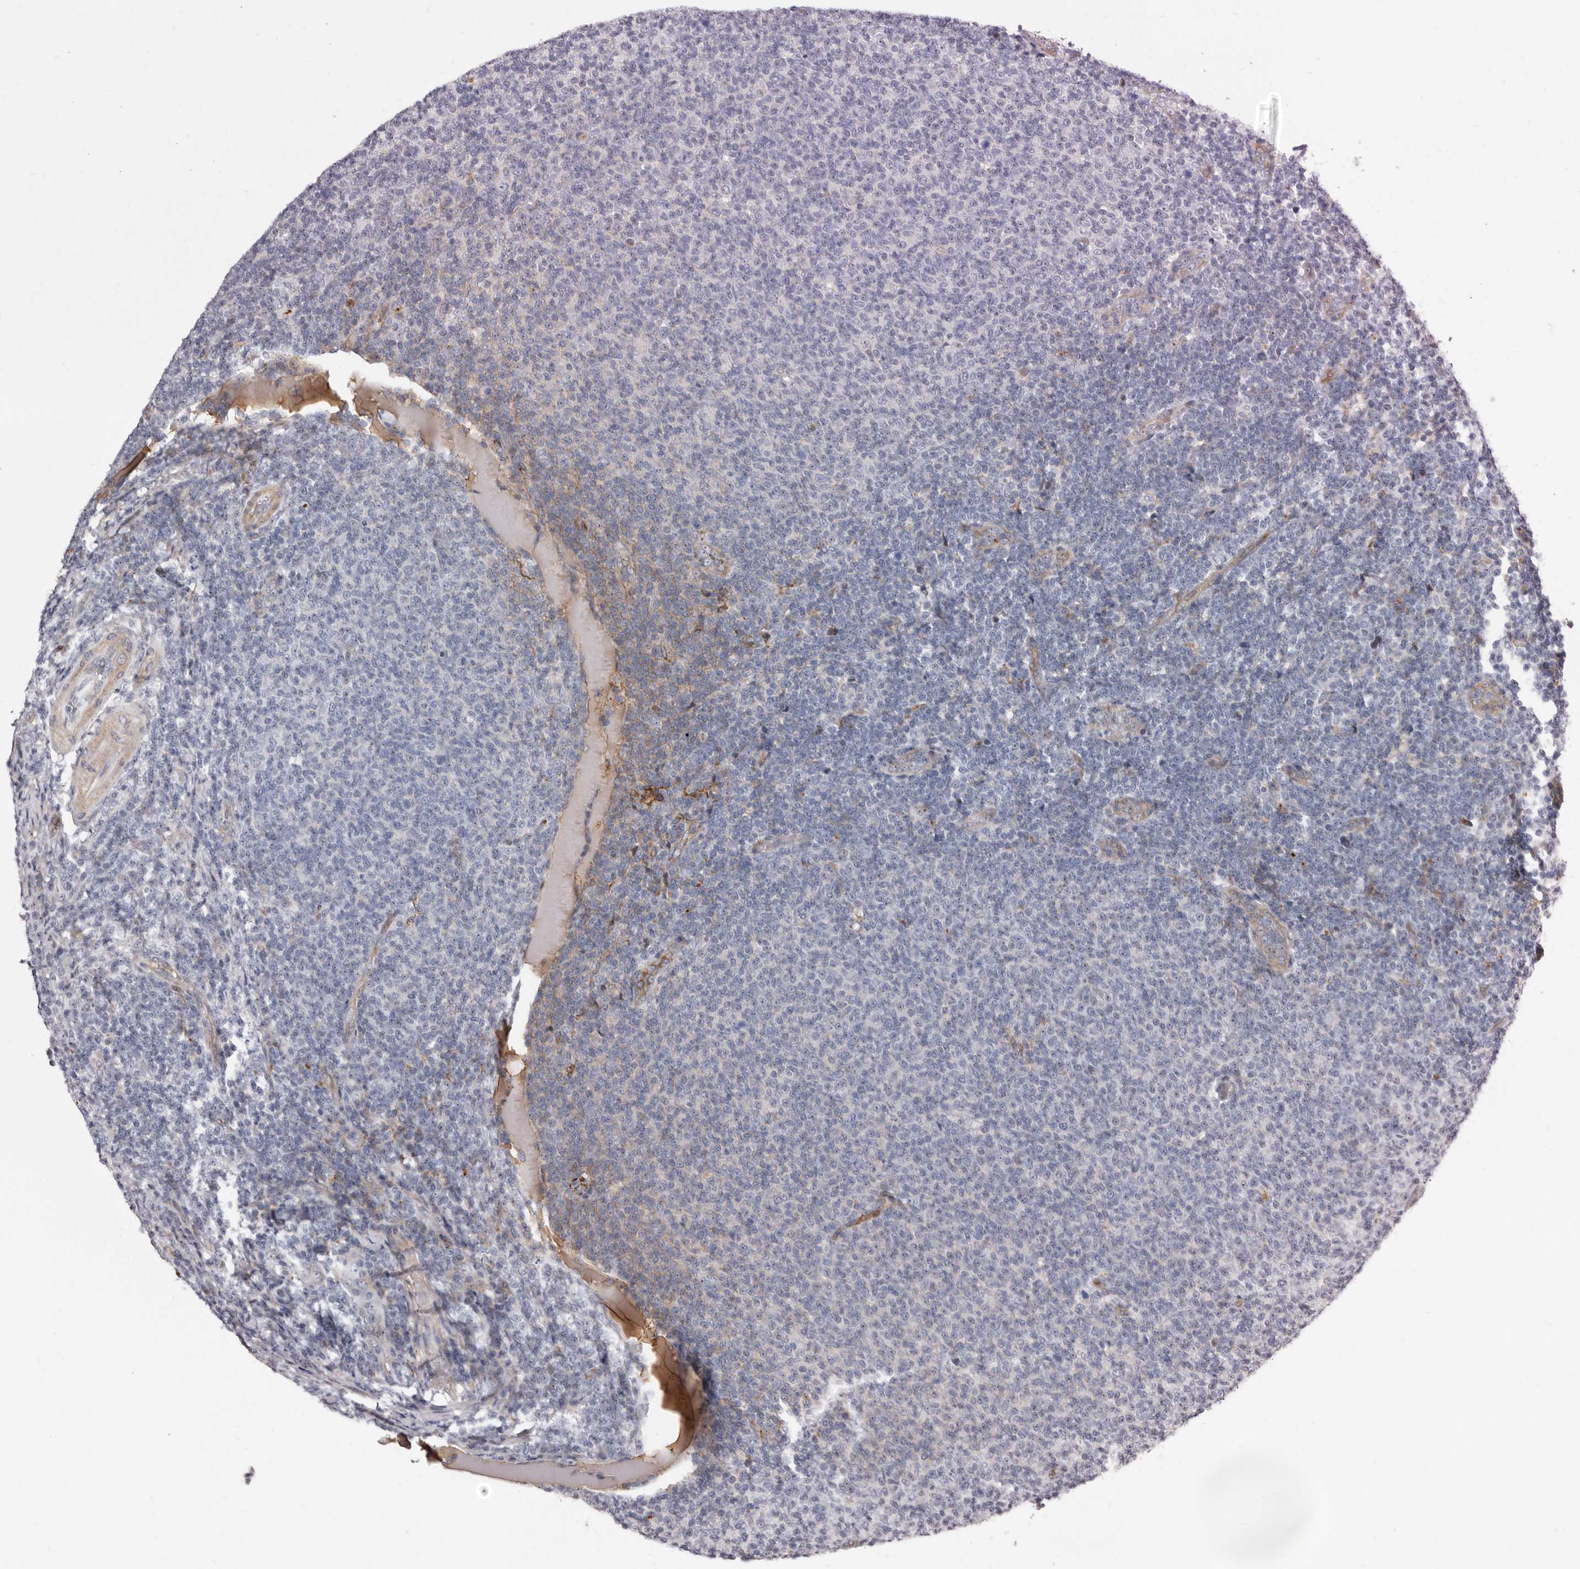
{"staining": {"intensity": "negative", "quantity": "none", "location": "none"}, "tissue": "lymphoma", "cell_type": "Tumor cells", "image_type": "cancer", "snomed": [{"axis": "morphology", "description": "Malignant lymphoma, non-Hodgkin's type, Low grade"}, {"axis": "topography", "description": "Lymph node"}], "caption": "High power microscopy image of an immunohistochemistry photomicrograph of lymphoma, revealing no significant expression in tumor cells. (DAB IHC, high magnification).", "gene": "NUBPL", "patient": {"sex": "male", "age": 66}}